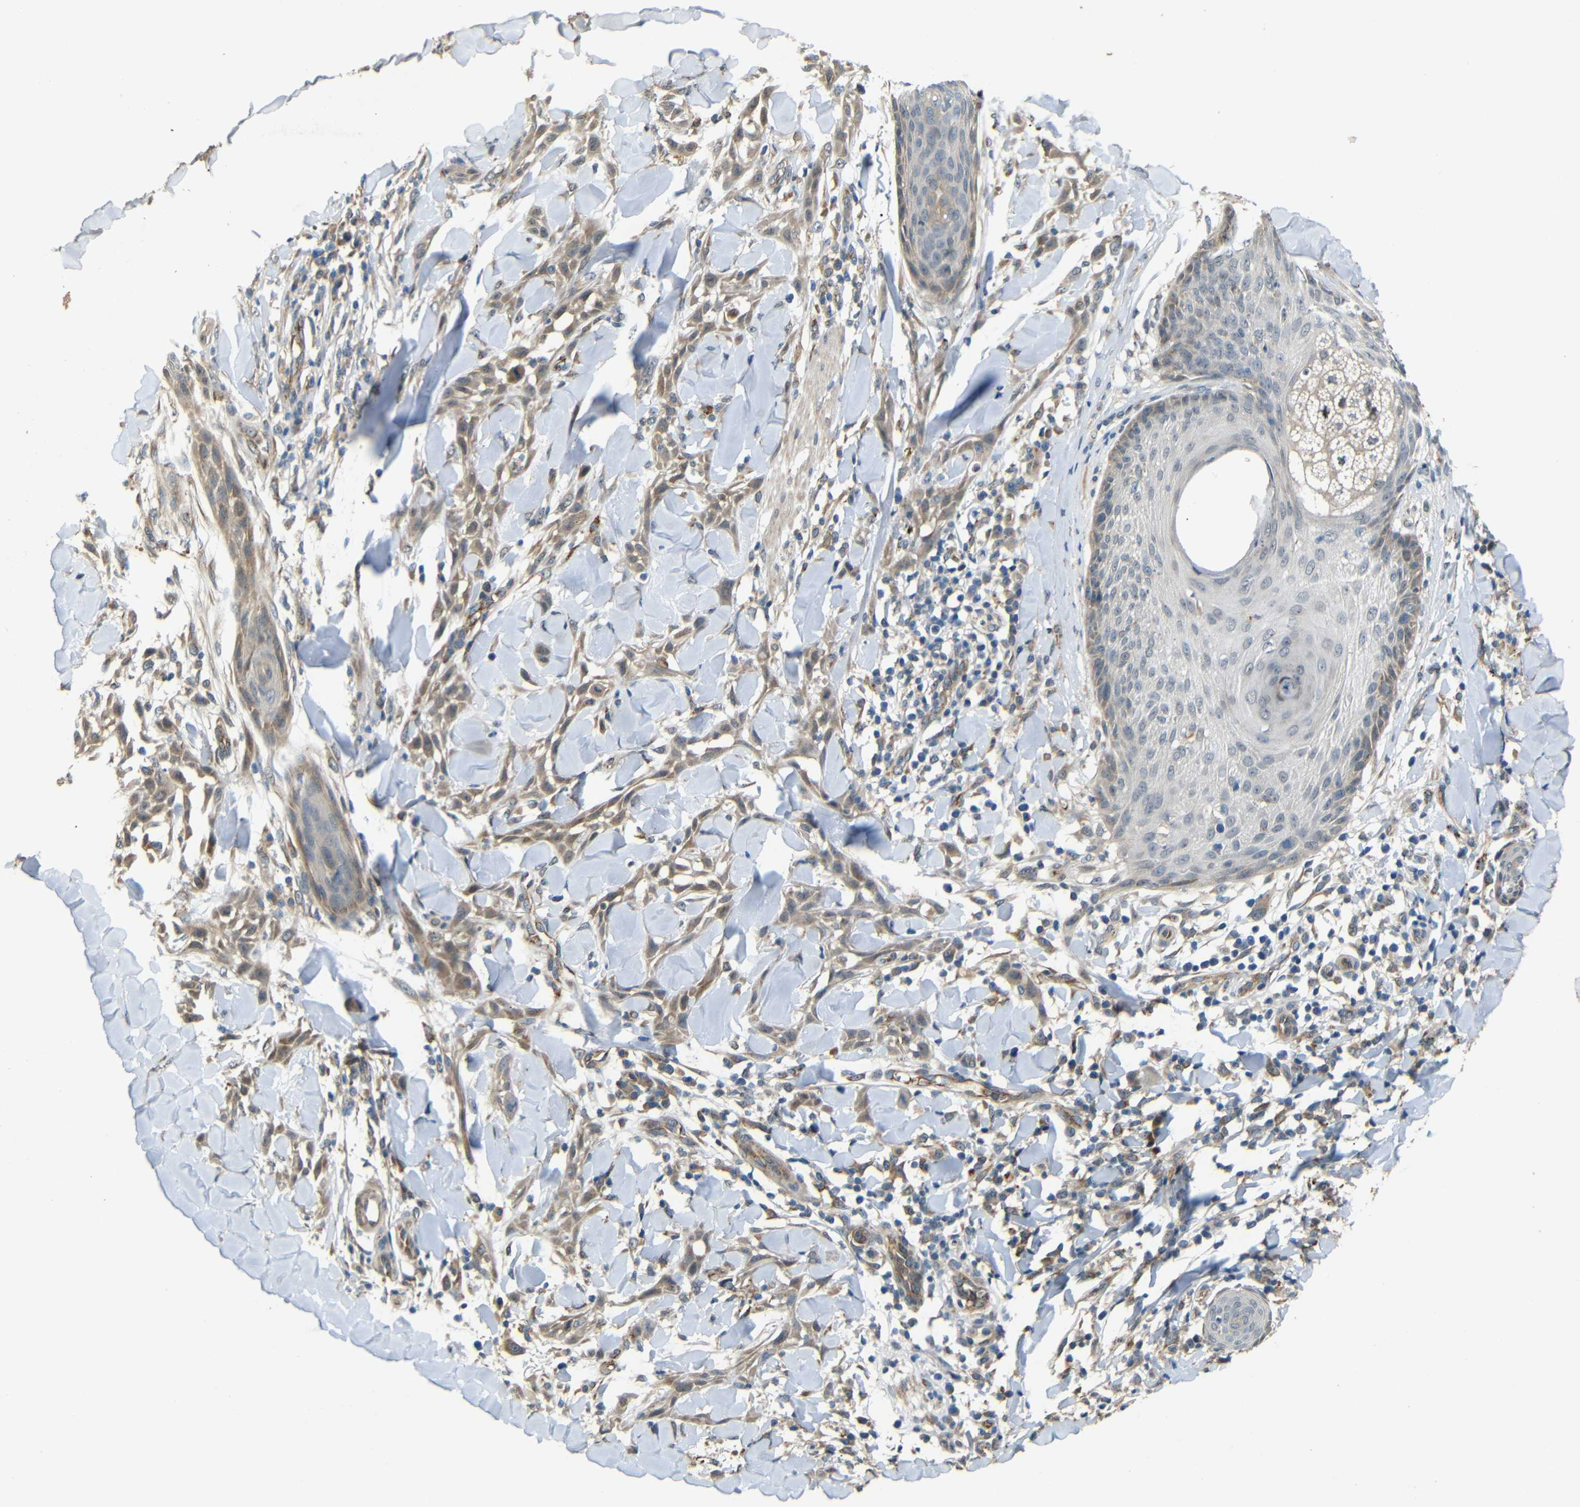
{"staining": {"intensity": "weak", "quantity": ">75%", "location": "cytoplasmic/membranous"}, "tissue": "skin cancer", "cell_type": "Tumor cells", "image_type": "cancer", "snomed": [{"axis": "morphology", "description": "Squamous cell carcinoma, NOS"}, {"axis": "topography", "description": "Skin"}], "caption": "Tumor cells reveal weak cytoplasmic/membranous expression in approximately >75% of cells in skin squamous cell carcinoma. The staining was performed using DAB to visualize the protein expression in brown, while the nuclei were stained in blue with hematoxylin (Magnification: 20x).", "gene": "ATP7A", "patient": {"sex": "male", "age": 24}}